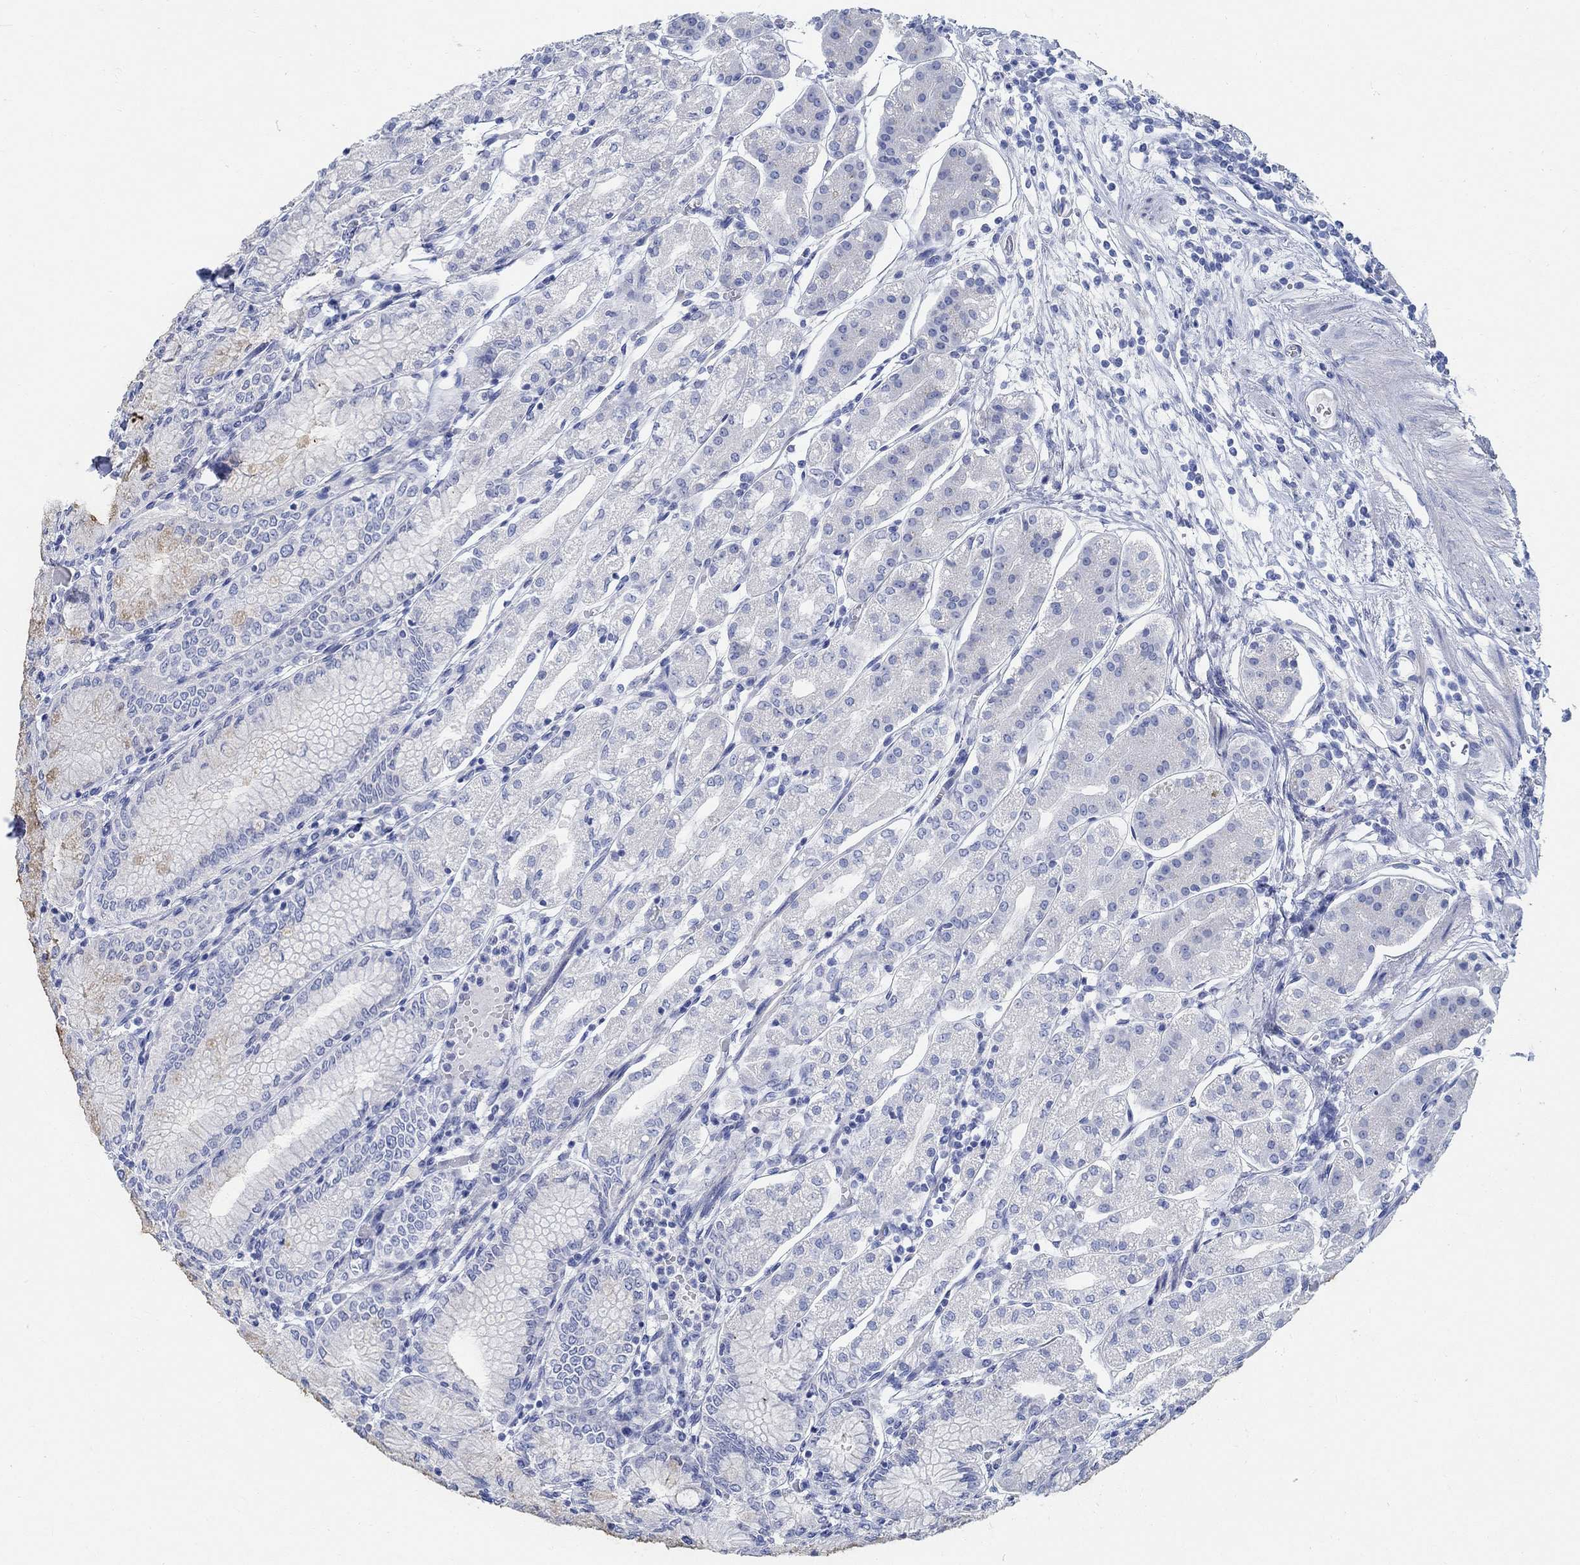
{"staining": {"intensity": "negative", "quantity": "none", "location": "none"}, "tissue": "stomach", "cell_type": "Glandular cells", "image_type": "normal", "snomed": [{"axis": "morphology", "description": "Normal tissue, NOS"}, {"axis": "topography", "description": "Skeletal muscle"}, {"axis": "topography", "description": "Stomach"}], "caption": "Stomach stained for a protein using immunohistochemistry shows no positivity glandular cells.", "gene": "RBM20", "patient": {"sex": "female", "age": 57}}